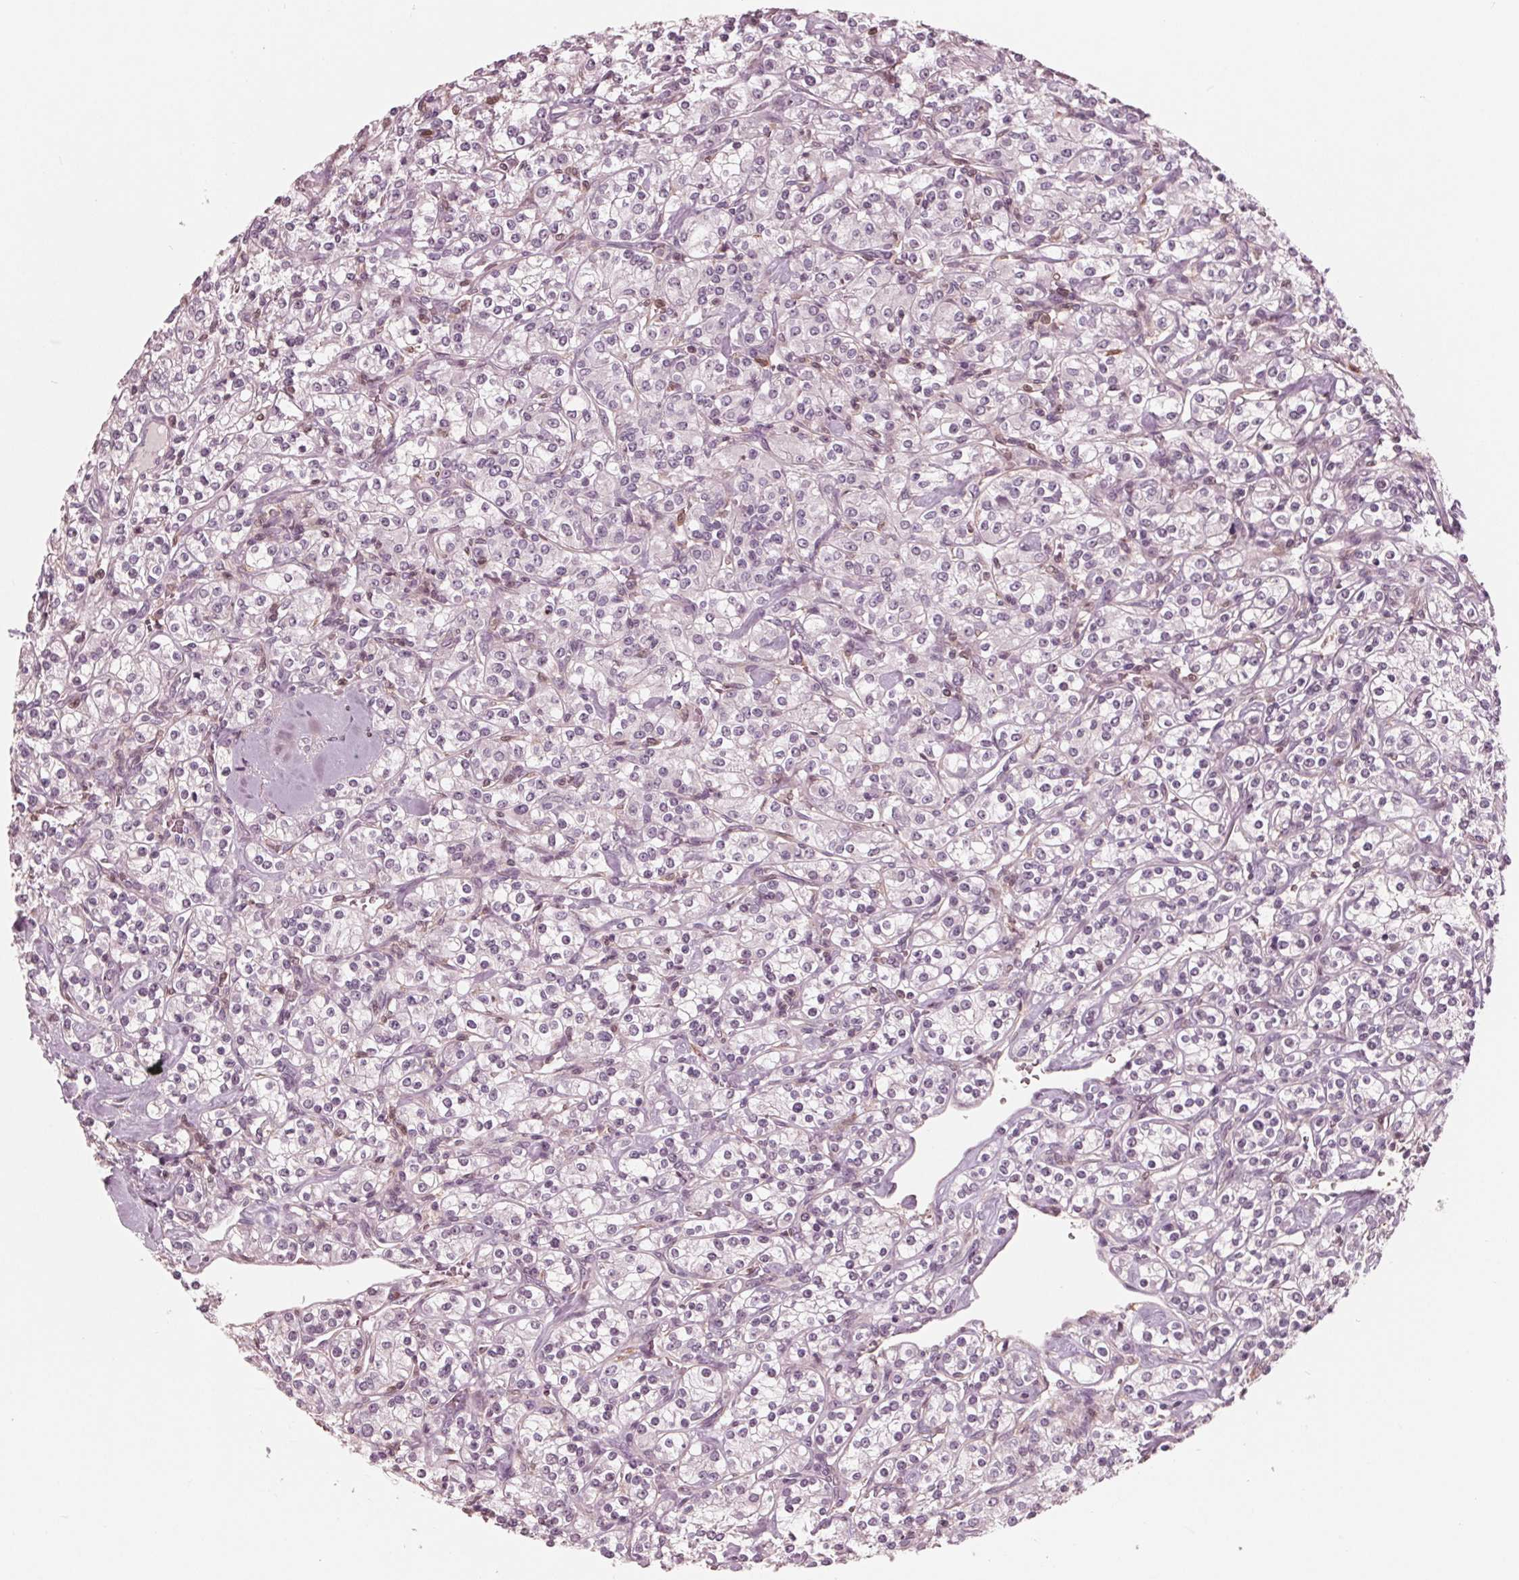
{"staining": {"intensity": "negative", "quantity": "none", "location": "none"}, "tissue": "renal cancer", "cell_type": "Tumor cells", "image_type": "cancer", "snomed": [{"axis": "morphology", "description": "Adenocarcinoma, NOS"}, {"axis": "topography", "description": "Kidney"}], "caption": "A high-resolution image shows immunohistochemistry staining of adenocarcinoma (renal), which shows no significant positivity in tumor cells.", "gene": "ING3", "patient": {"sex": "male", "age": 77}}